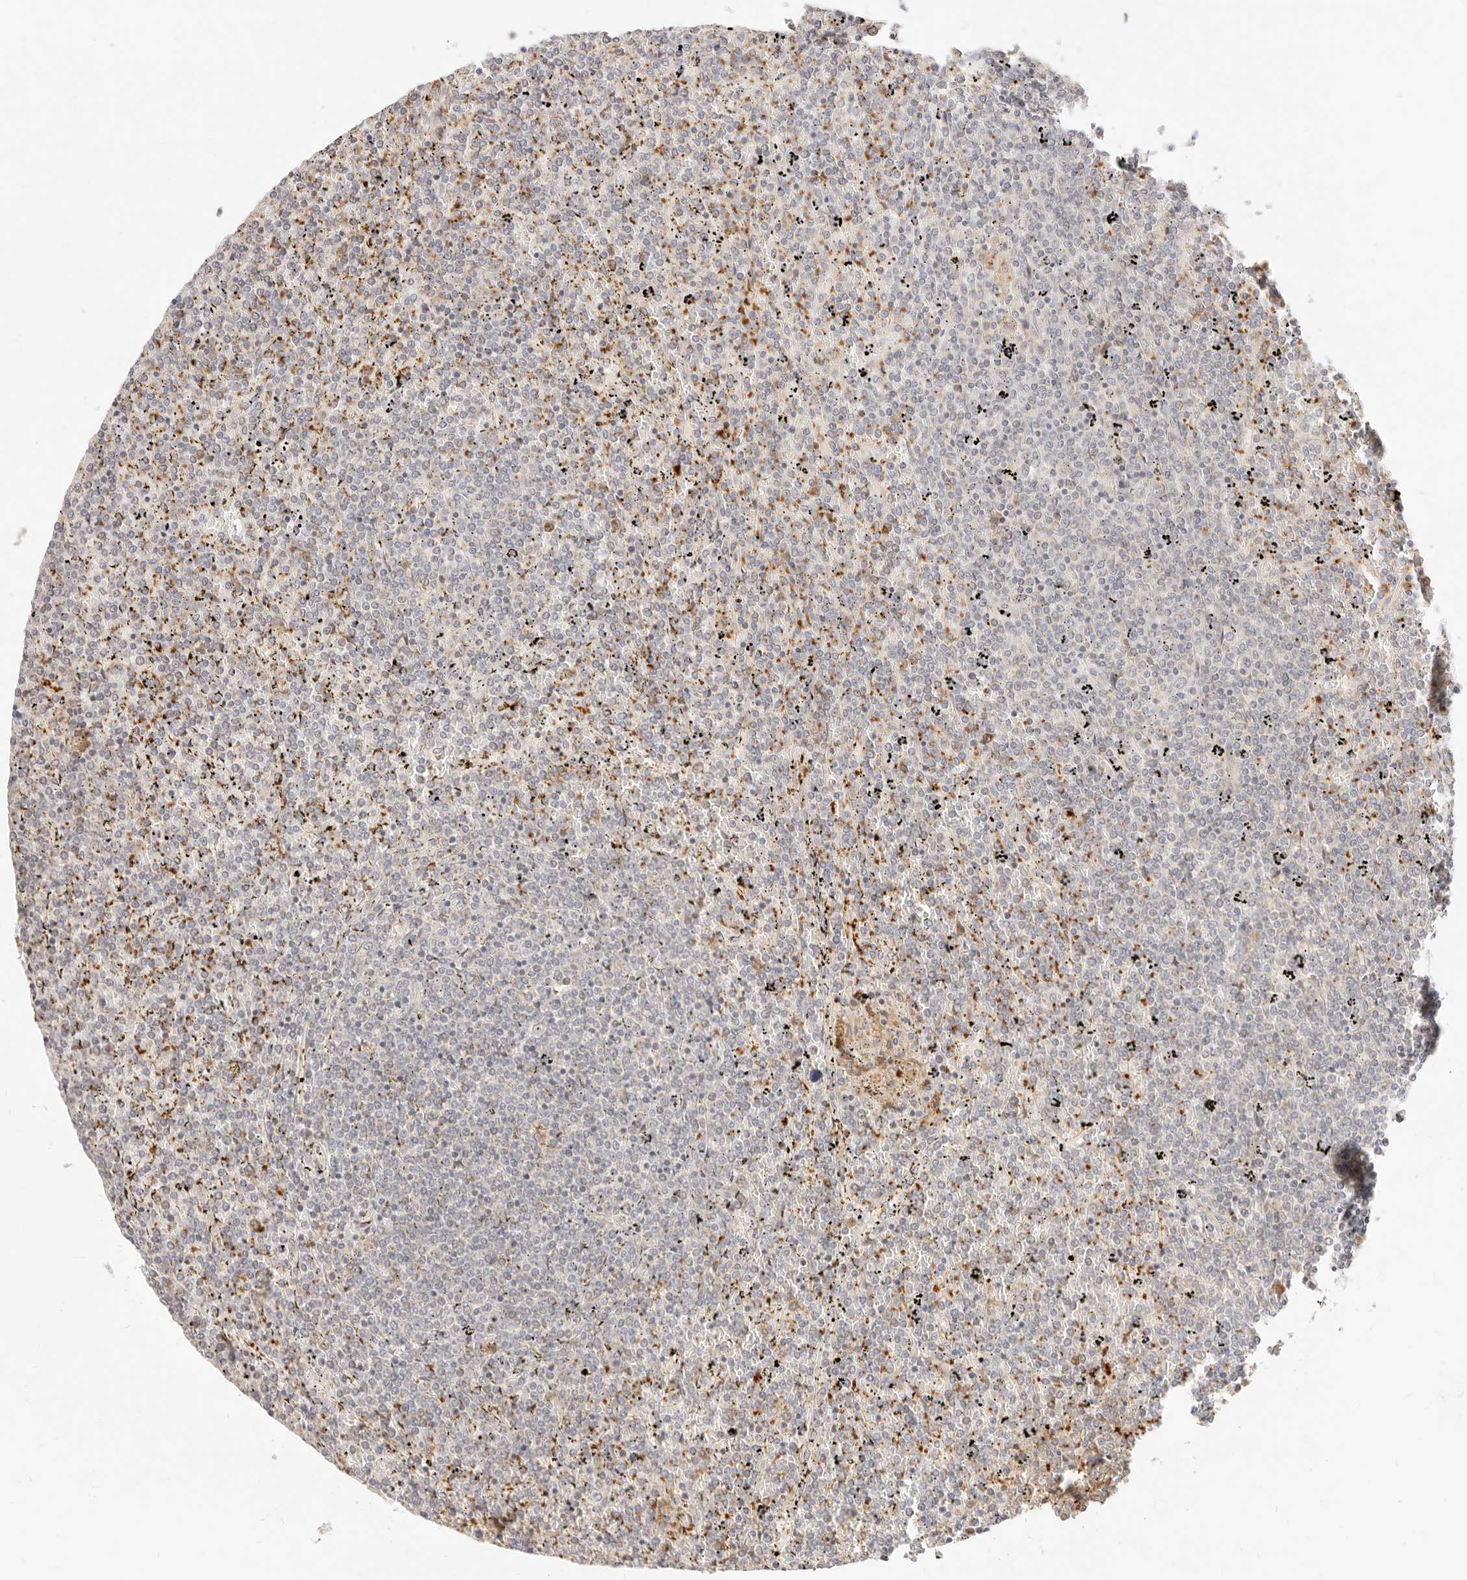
{"staining": {"intensity": "negative", "quantity": "none", "location": "none"}, "tissue": "lymphoma", "cell_type": "Tumor cells", "image_type": "cancer", "snomed": [{"axis": "morphology", "description": "Malignant lymphoma, non-Hodgkin's type, Low grade"}, {"axis": "topography", "description": "Spleen"}], "caption": "A micrograph of human lymphoma is negative for staining in tumor cells.", "gene": "UBXN10", "patient": {"sex": "female", "age": 19}}